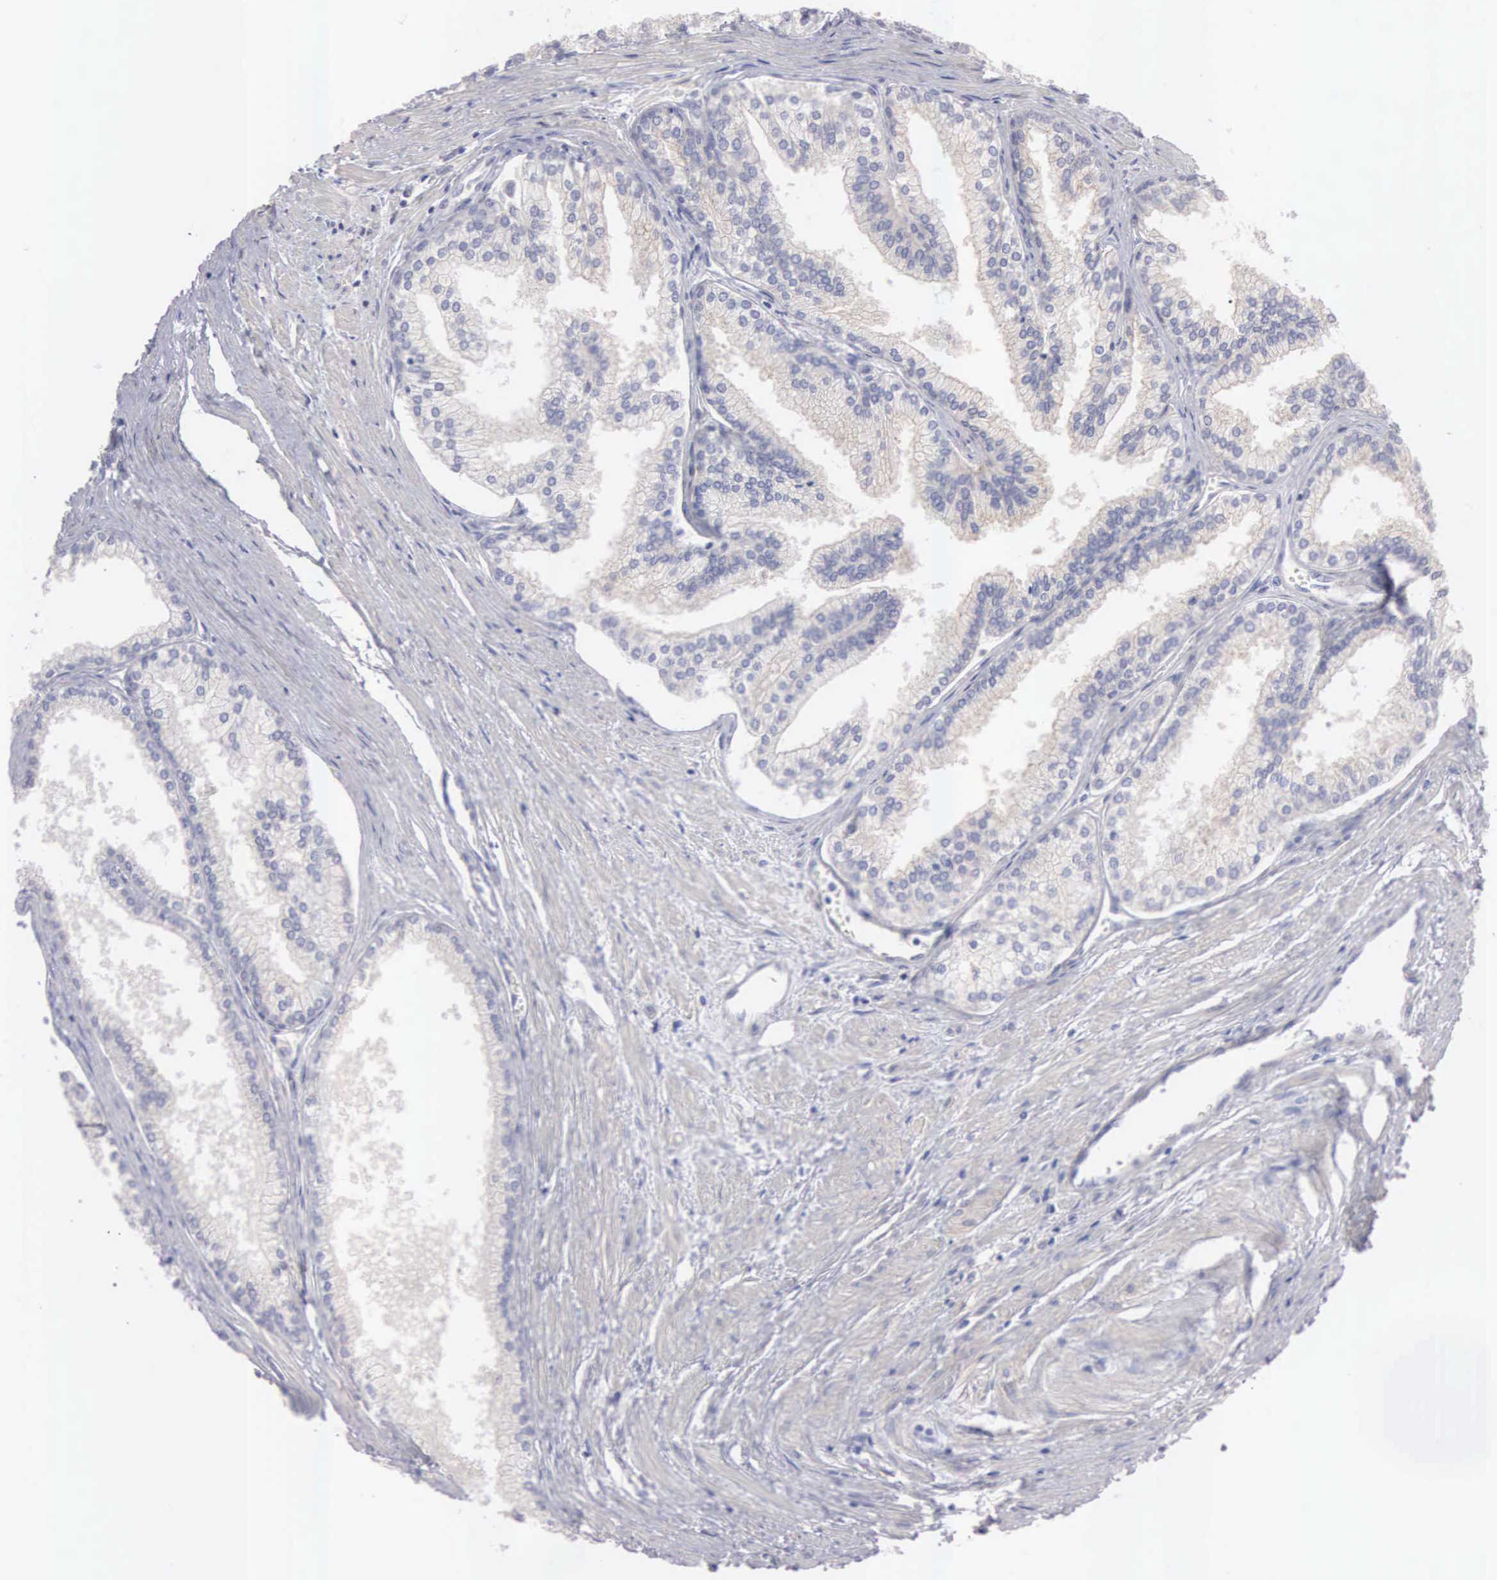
{"staining": {"intensity": "weak", "quantity": ">75%", "location": "cytoplasmic/membranous"}, "tissue": "prostate", "cell_type": "Glandular cells", "image_type": "normal", "snomed": [{"axis": "morphology", "description": "Normal tissue, NOS"}, {"axis": "topography", "description": "Prostate"}], "caption": "The histopathology image shows staining of unremarkable prostate, revealing weak cytoplasmic/membranous protein staining (brown color) within glandular cells. The staining was performed using DAB (3,3'-diaminobenzidine), with brown indicating positive protein expression. Nuclei are stained blue with hematoxylin.", "gene": "CEP170B", "patient": {"sex": "male", "age": 68}}